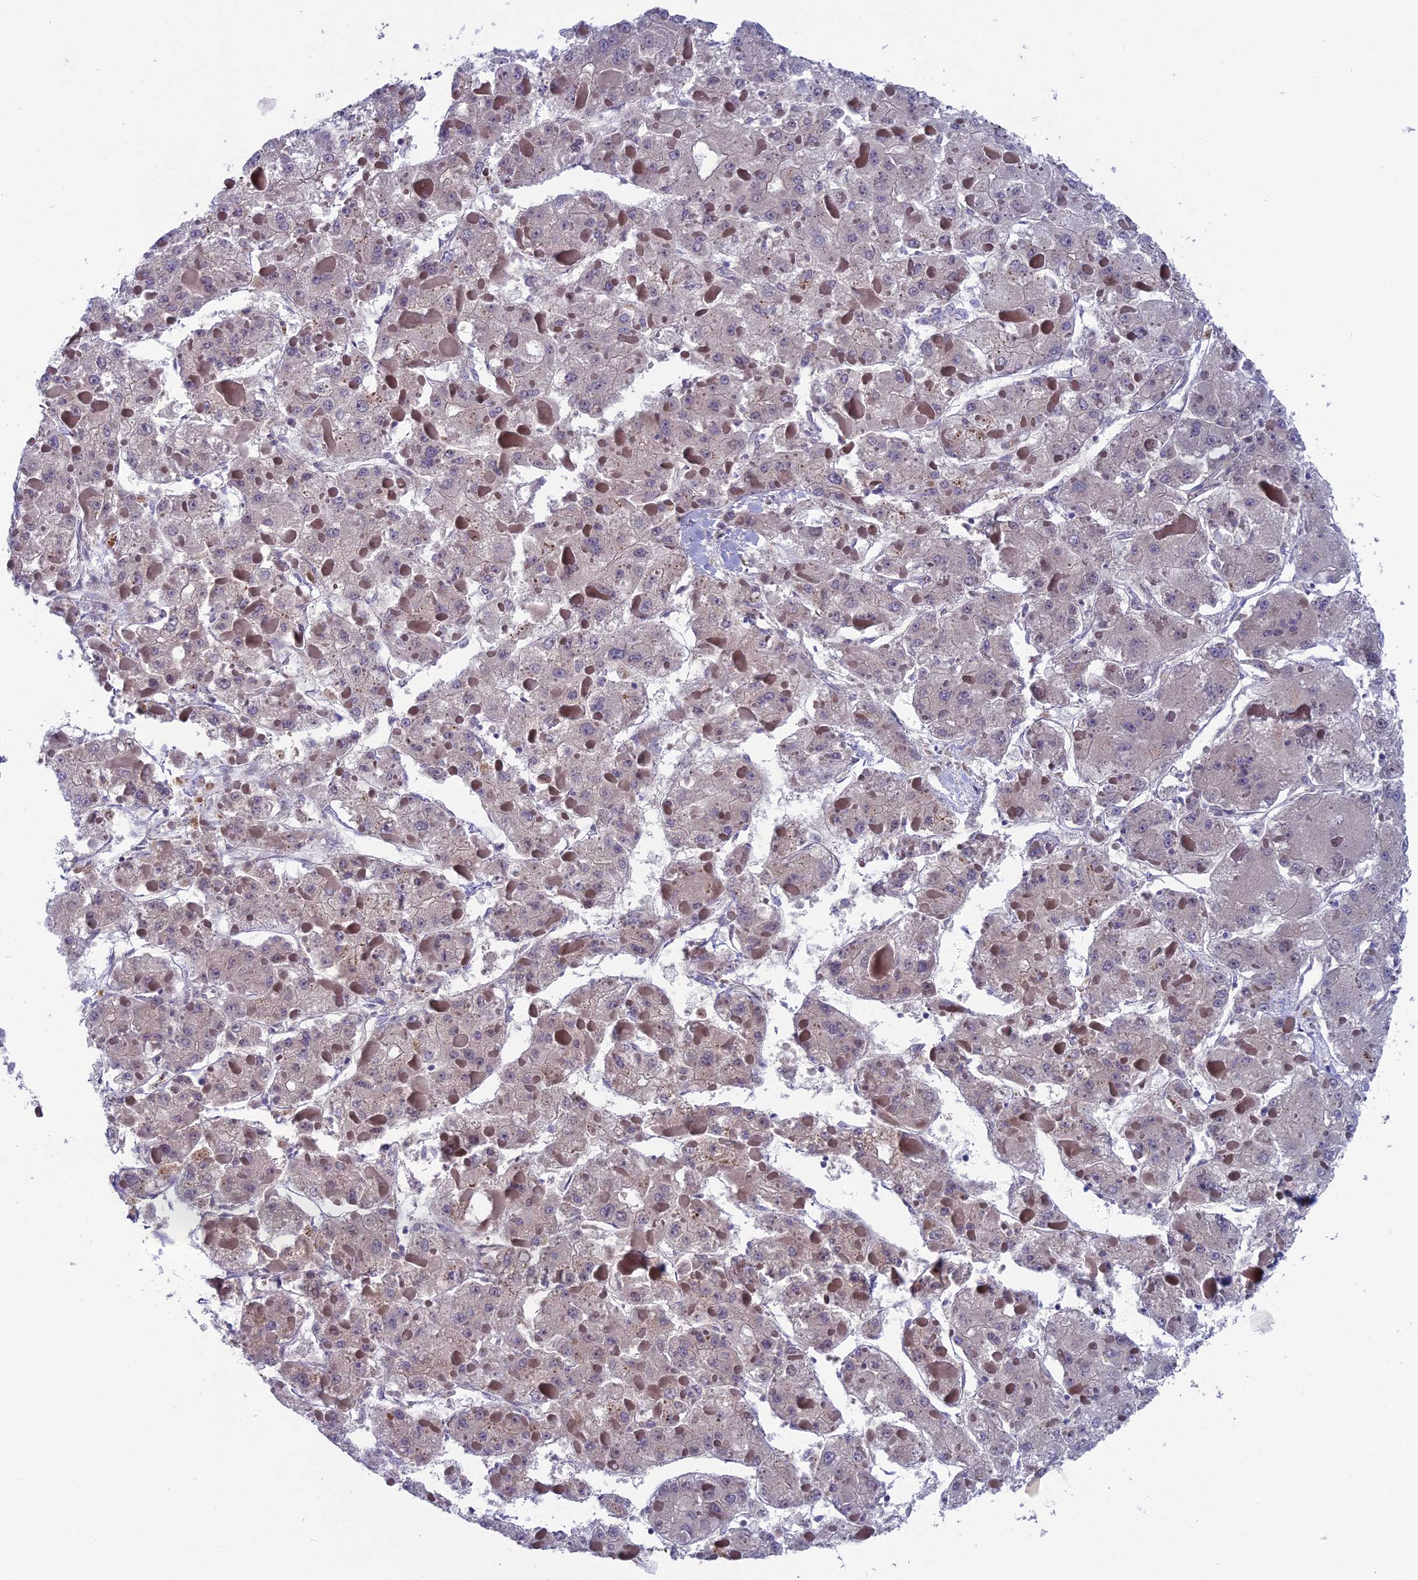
{"staining": {"intensity": "negative", "quantity": "none", "location": "none"}, "tissue": "liver cancer", "cell_type": "Tumor cells", "image_type": "cancer", "snomed": [{"axis": "morphology", "description": "Carcinoma, Hepatocellular, NOS"}, {"axis": "topography", "description": "Liver"}], "caption": "This micrograph is of hepatocellular carcinoma (liver) stained with IHC to label a protein in brown with the nuclei are counter-stained blue. There is no positivity in tumor cells.", "gene": "LIG1", "patient": {"sex": "female", "age": 73}}